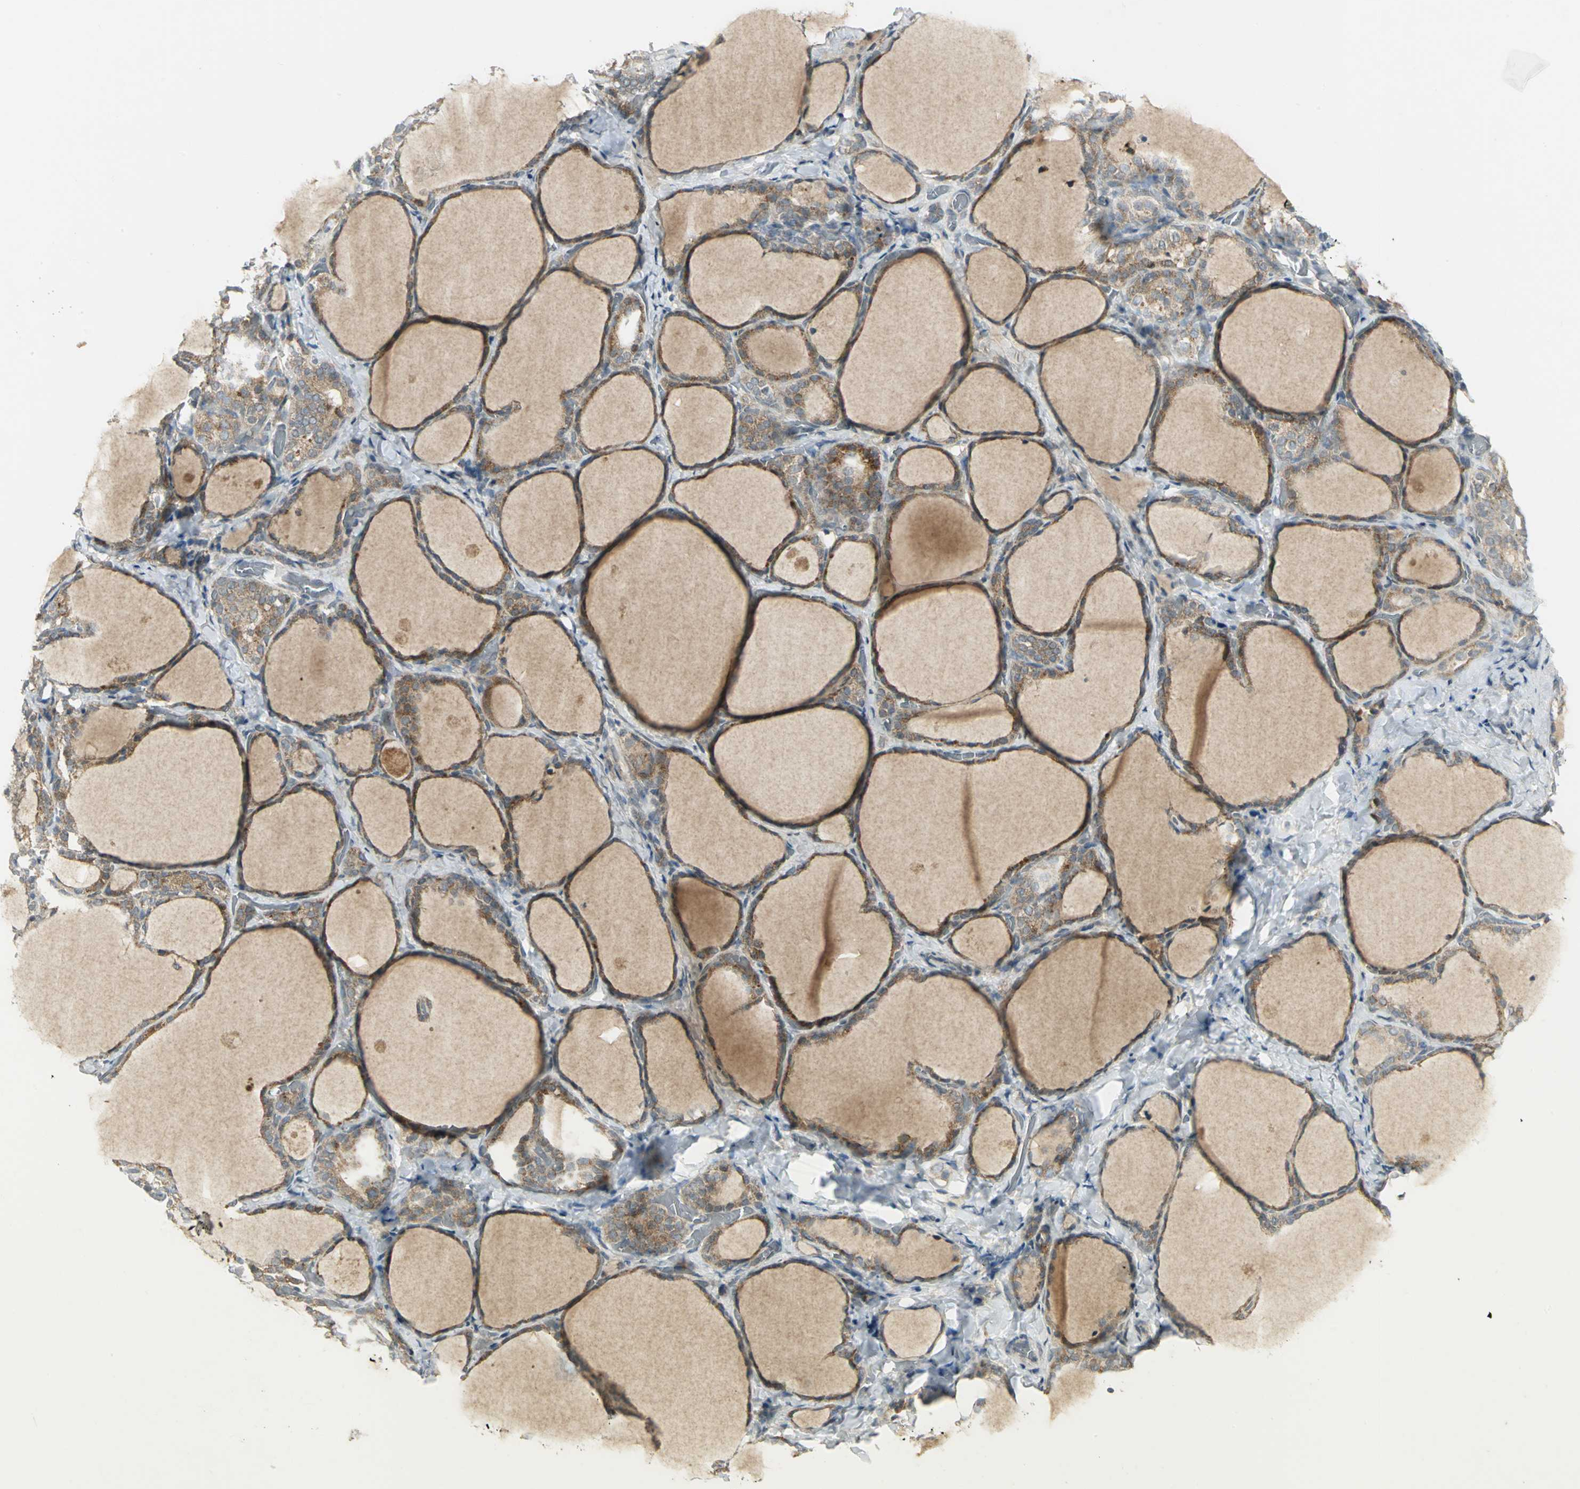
{"staining": {"intensity": "strong", "quantity": ">75%", "location": "cytoplasmic/membranous"}, "tissue": "thyroid gland", "cell_type": "Glandular cells", "image_type": "normal", "snomed": [{"axis": "morphology", "description": "Normal tissue, NOS"}, {"axis": "morphology", "description": "Papillary adenocarcinoma, NOS"}, {"axis": "topography", "description": "Thyroid gland"}], "caption": "Brown immunohistochemical staining in unremarkable thyroid gland shows strong cytoplasmic/membranous staining in about >75% of glandular cells. The protein is shown in brown color, while the nuclei are stained blue.", "gene": "MAPK8IP3", "patient": {"sex": "female", "age": 30}}